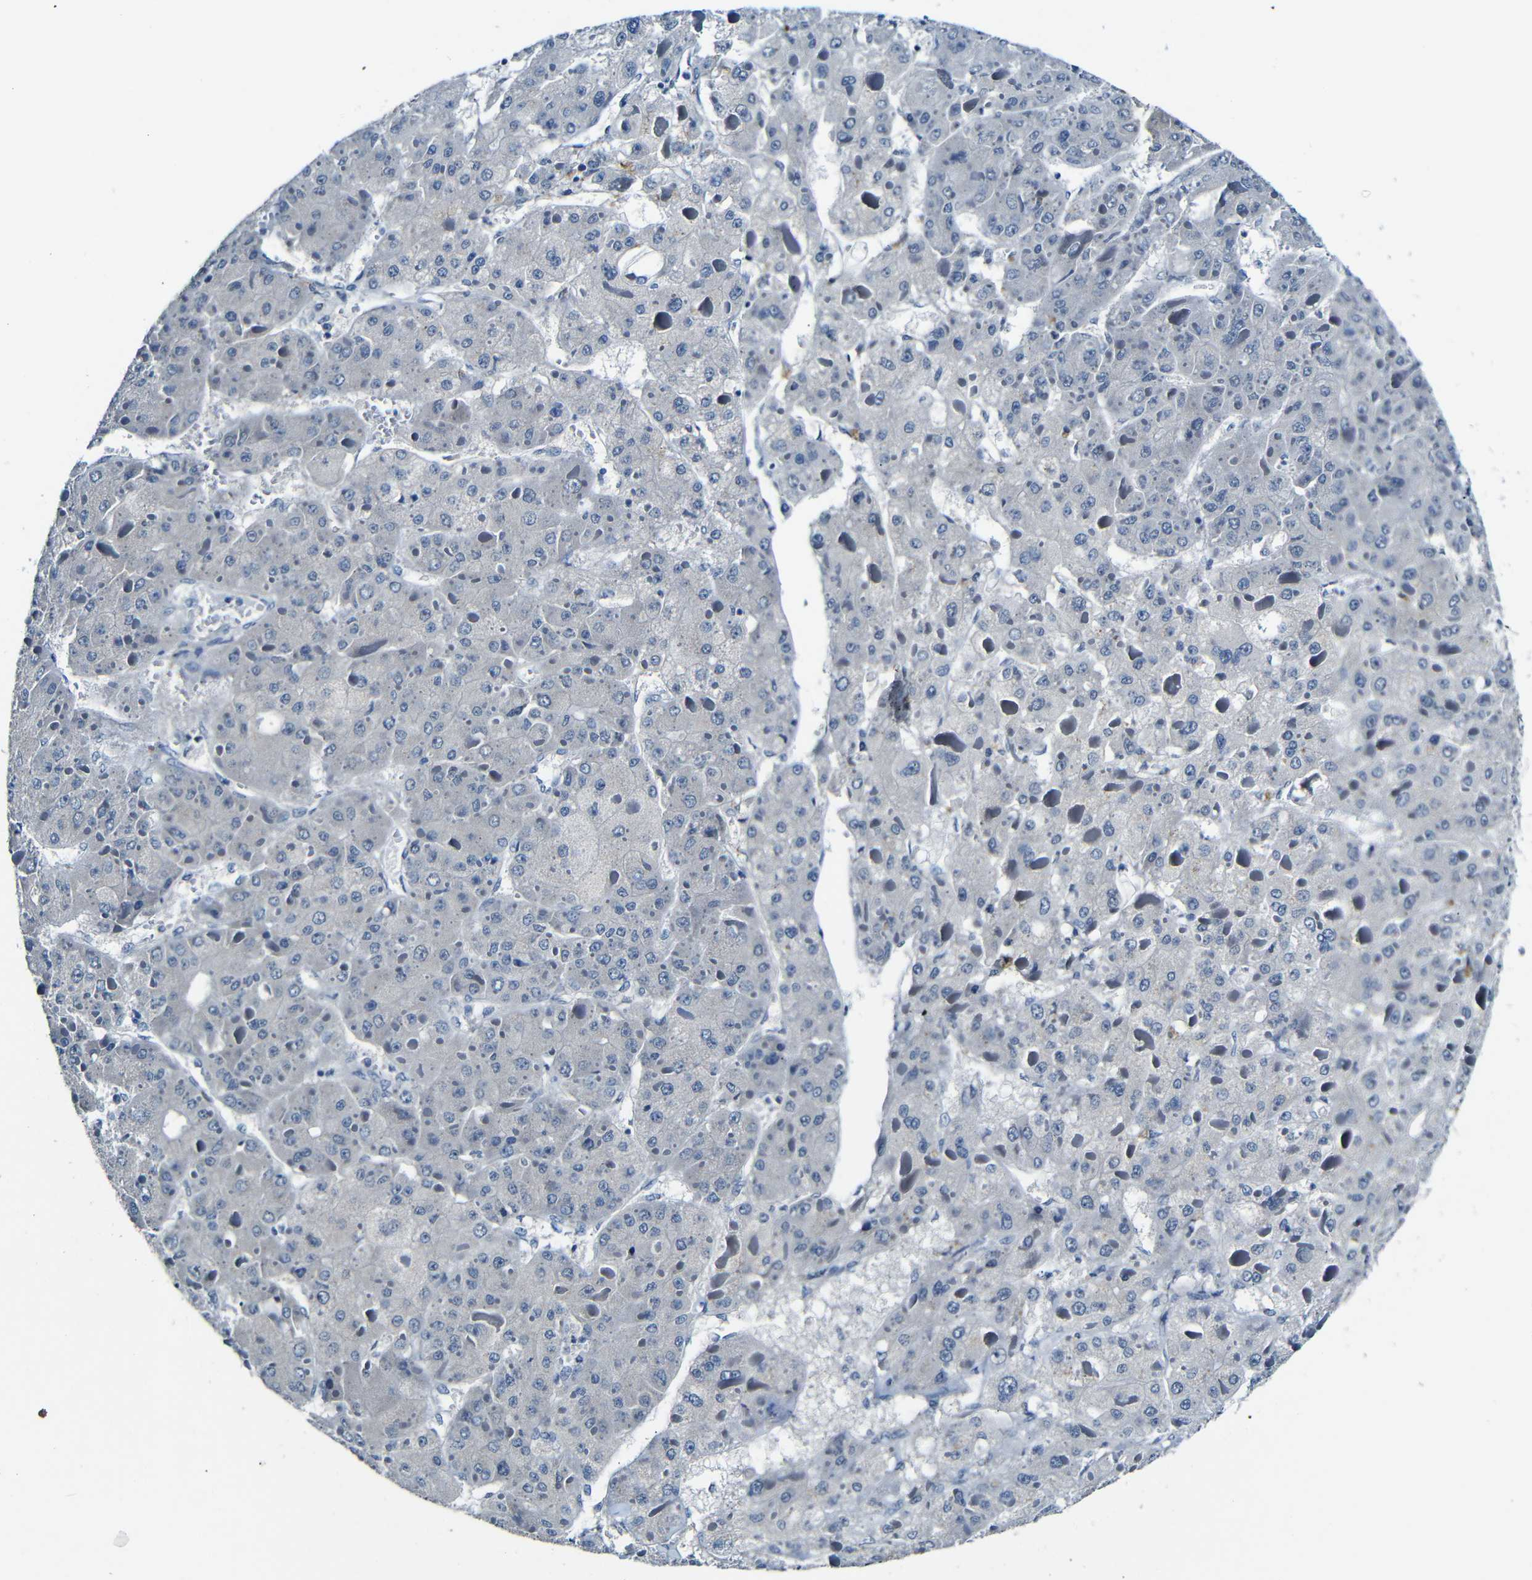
{"staining": {"intensity": "negative", "quantity": "none", "location": "none"}, "tissue": "liver cancer", "cell_type": "Tumor cells", "image_type": "cancer", "snomed": [{"axis": "morphology", "description": "Carcinoma, Hepatocellular, NOS"}, {"axis": "topography", "description": "Liver"}], "caption": "Liver hepatocellular carcinoma was stained to show a protein in brown. There is no significant expression in tumor cells.", "gene": "ANK3", "patient": {"sex": "female", "age": 73}}